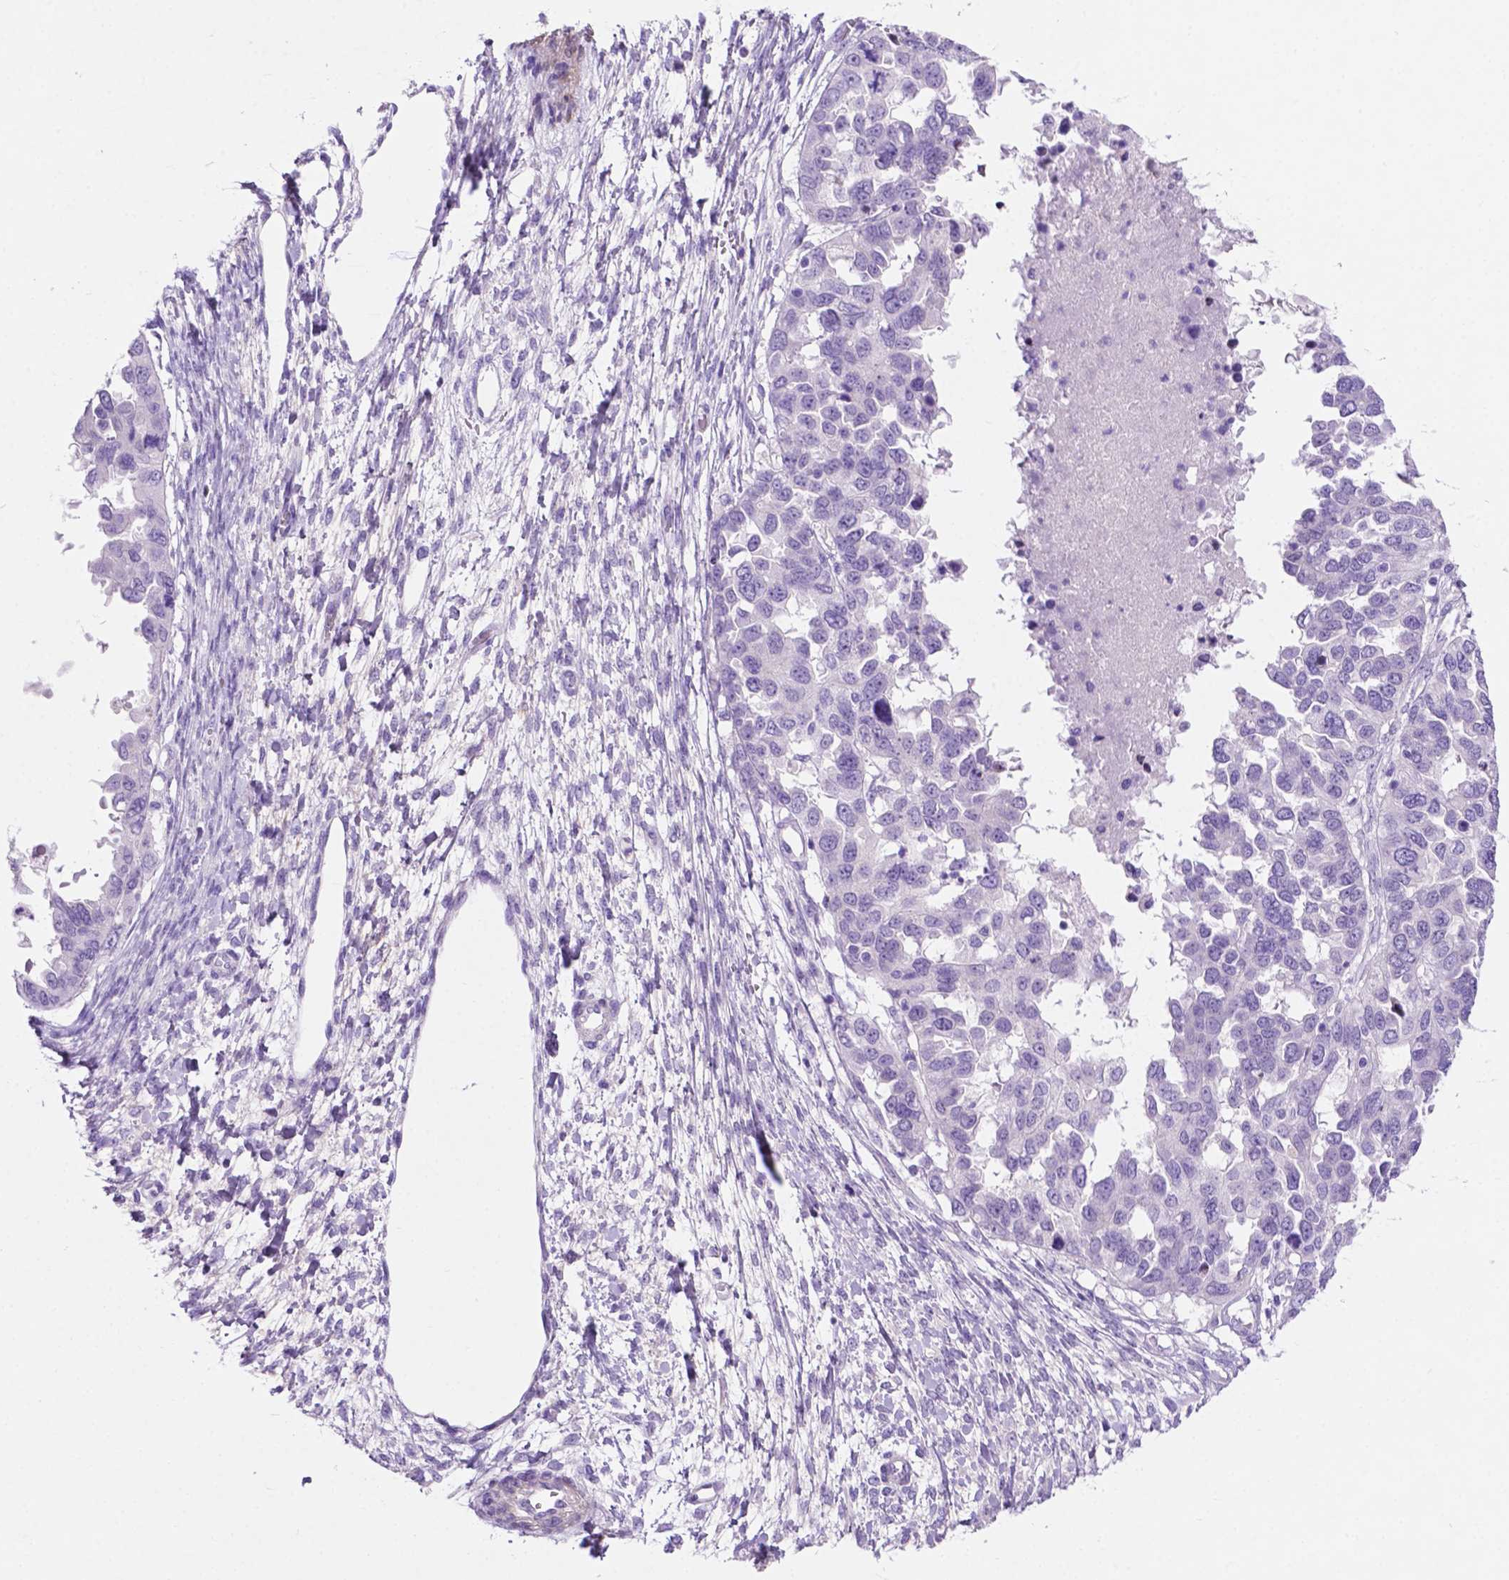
{"staining": {"intensity": "negative", "quantity": "none", "location": "none"}, "tissue": "ovarian cancer", "cell_type": "Tumor cells", "image_type": "cancer", "snomed": [{"axis": "morphology", "description": "Cystadenocarcinoma, serous, NOS"}, {"axis": "topography", "description": "Ovary"}], "caption": "Immunohistochemistry (IHC) micrograph of human ovarian cancer stained for a protein (brown), which displays no expression in tumor cells. Brightfield microscopy of IHC stained with DAB (3,3'-diaminobenzidine) (brown) and hematoxylin (blue), captured at high magnification.", "gene": "ASPG", "patient": {"sex": "female", "age": 53}}